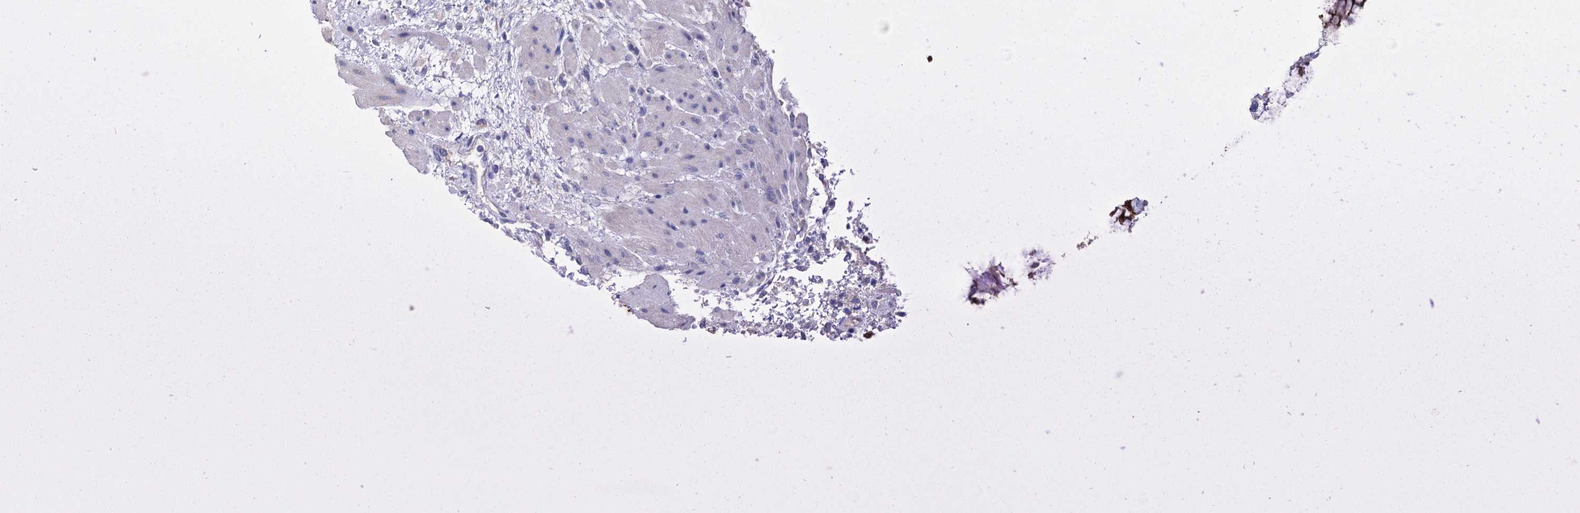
{"staining": {"intensity": "strong", "quantity": ">75%", "location": "cytoplasmic/membranous"}, "tissue": "rectum", "cell_type": "Glandular cells", "image_type": "normal", "snomed": [{"axis": "morphology", "description": "Normal tissue, NOS"}, {"axis": "topography", "description": "Rectum"}], "caption": "A high-resolution photomicrograph shows IHC staining of unremarkable rectum, which reveals strong cytoplasmic/membranous expression in approximately >75% of glandular cells. (DAB = brown stain, brightfield microscopy at high magnification).", "gene": "BBS4", "patient": {"sex": "male", "age": 51}}